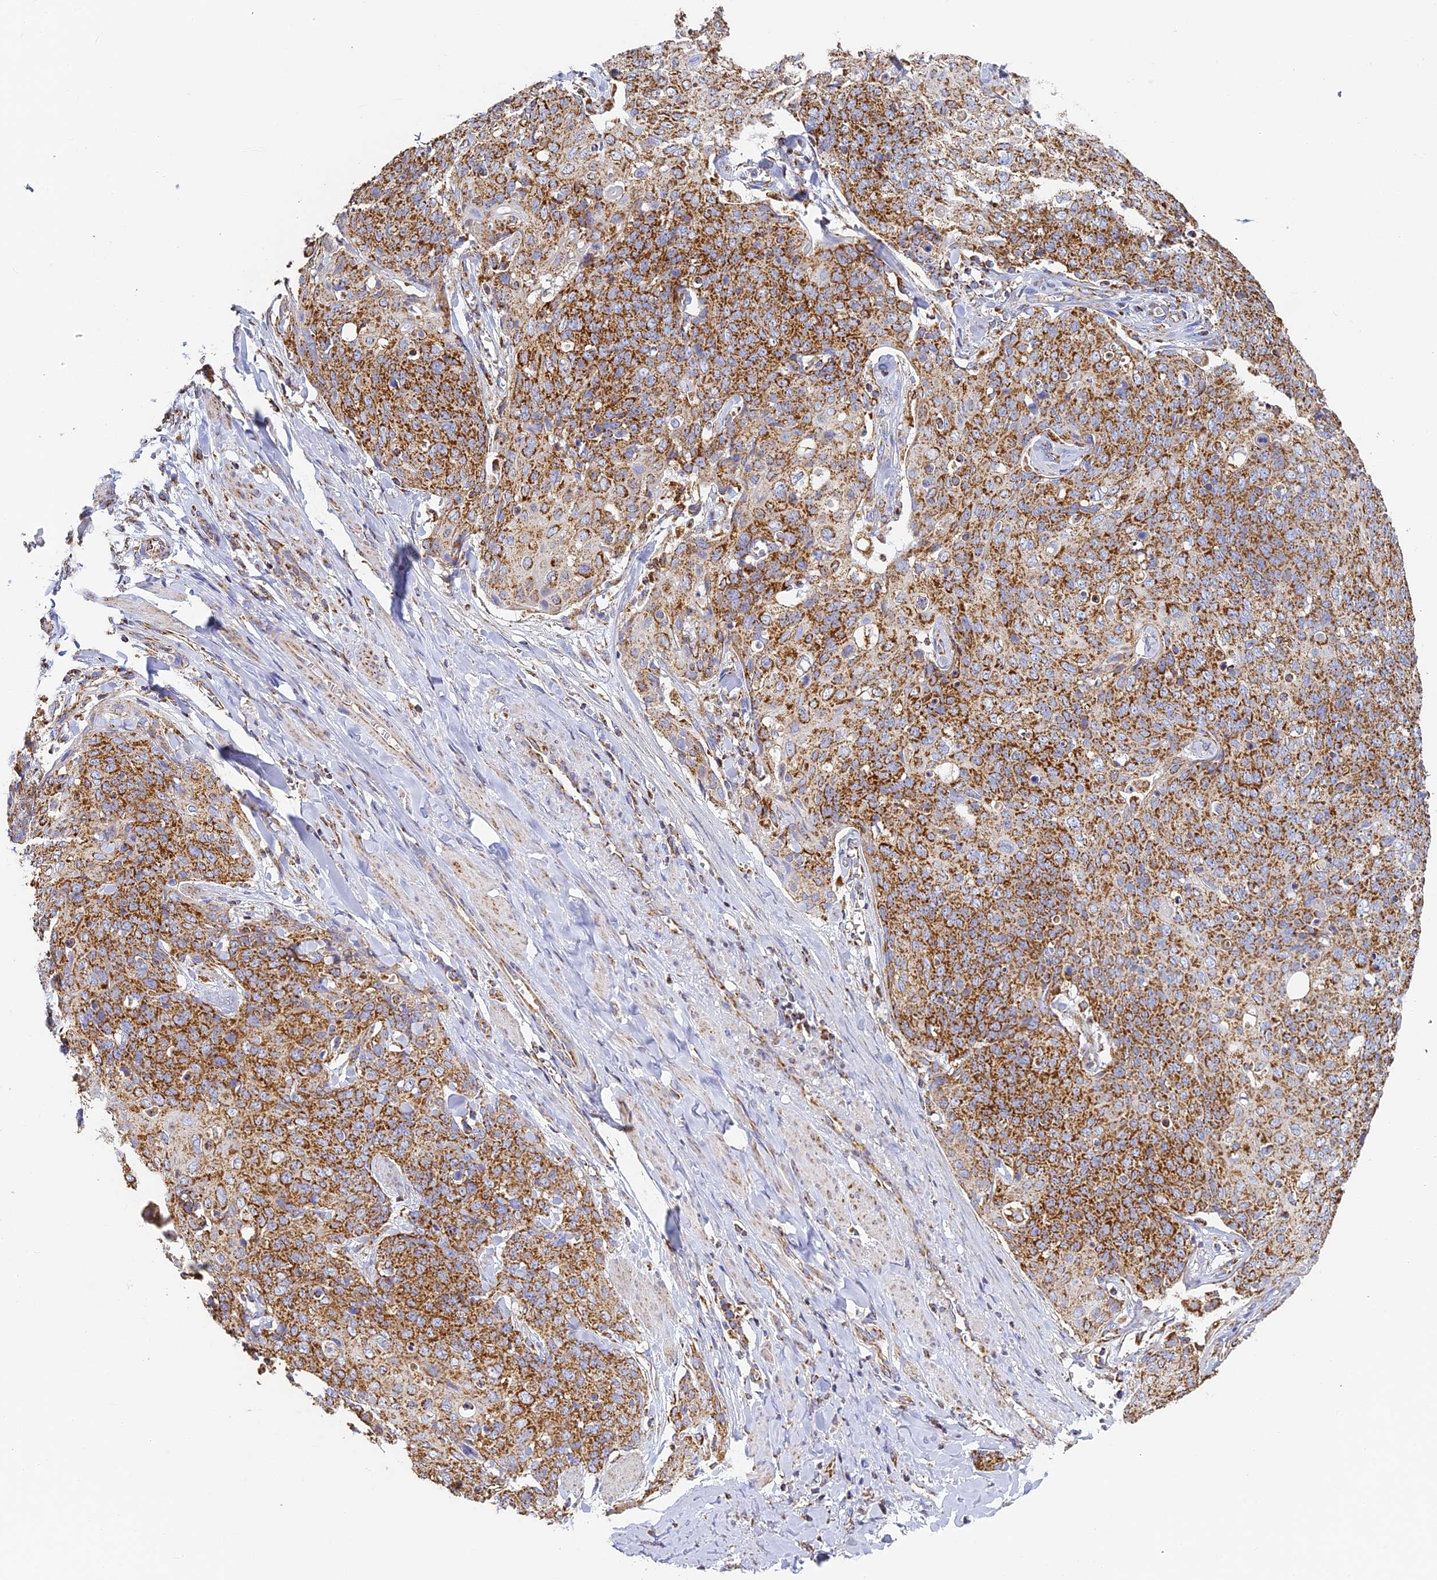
{"staining": {"intensity": "strong", "quantity": ">75%", "location": "cytoplasmic/membranous"}, "tissue": "skin cancer", "cell_type": "Tumor cells", "image_type": "cancer", "snomed": [{"axis": "morphology", "description": "Squamous cell carcinoma, NOS"}, {"axis": "topography", "description": "Skin"}, {"axis": "topography", "description": "Vulva"}], "caption": "Skin cancer (squamous cell carcinoma) stained with a protein marker shows strong staining in tumor cells.", "gene": "COX6C", "patient": {"sex": "female", "age": 85}}